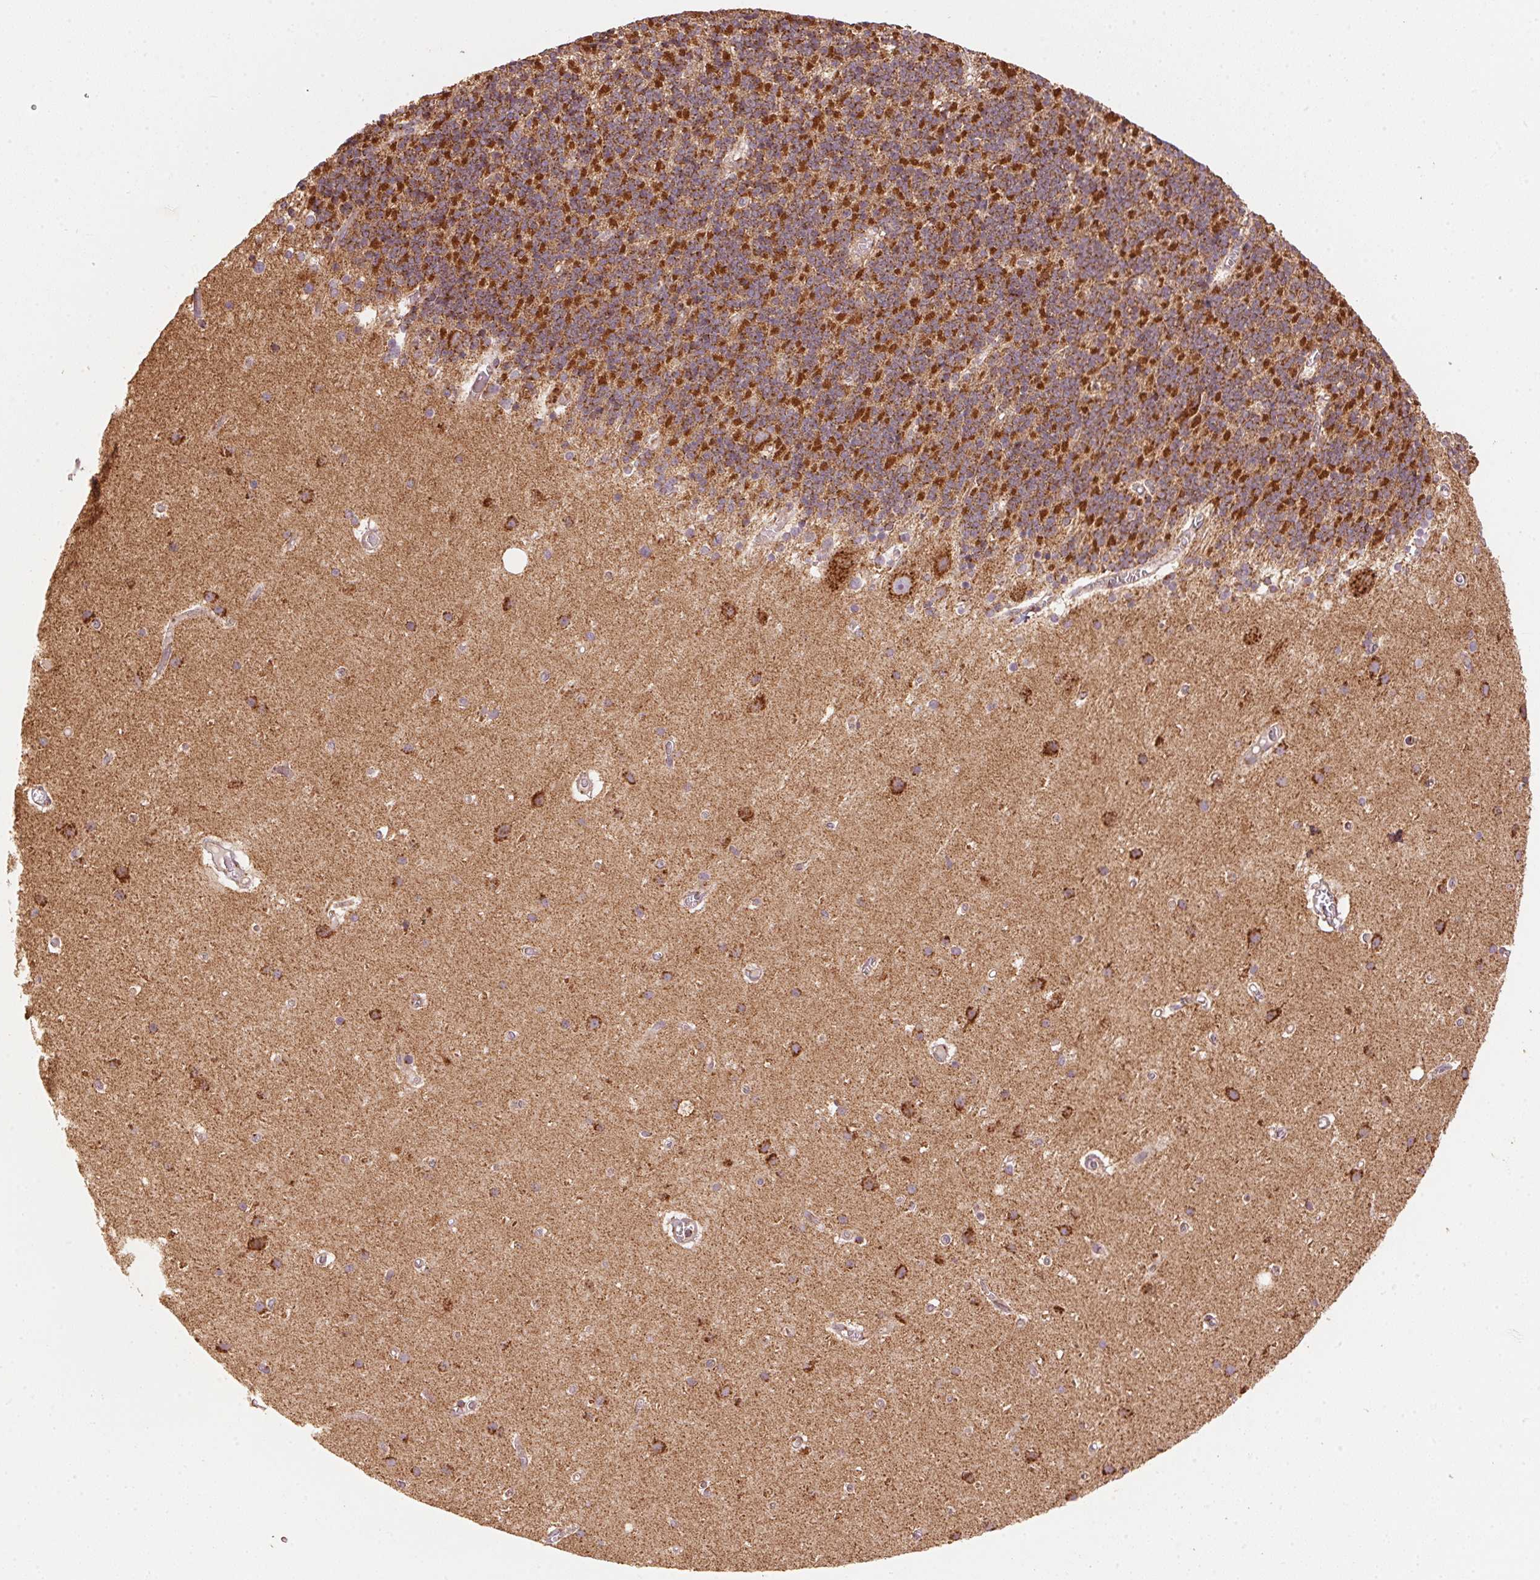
{"staining": {"intensity": "strong", "quantity": "25%-75%", "location": "cytoplasmic/membranous"}, "tissue": "cerebellum", "cell_type": "Cells in granular layer", "image_type": "normal", "snomed": [{"axis": "morphology", "description": "Normal tissue, NOS"}, {"axis": "topography", "description": "Cerebellum"}], "caption": "Immunohistochemical staining of benign human cerebellum shows high levels of strong cytoplasmic/membranous staining in approximately 25%-75% of cells in granular layer. (DAB (3,3'-diaminobenzidine) IHC, brown staining for protein, blue staining for nuclei).", "gene": "TOMM70", "patient": {"sex": "male", "age": 70}}